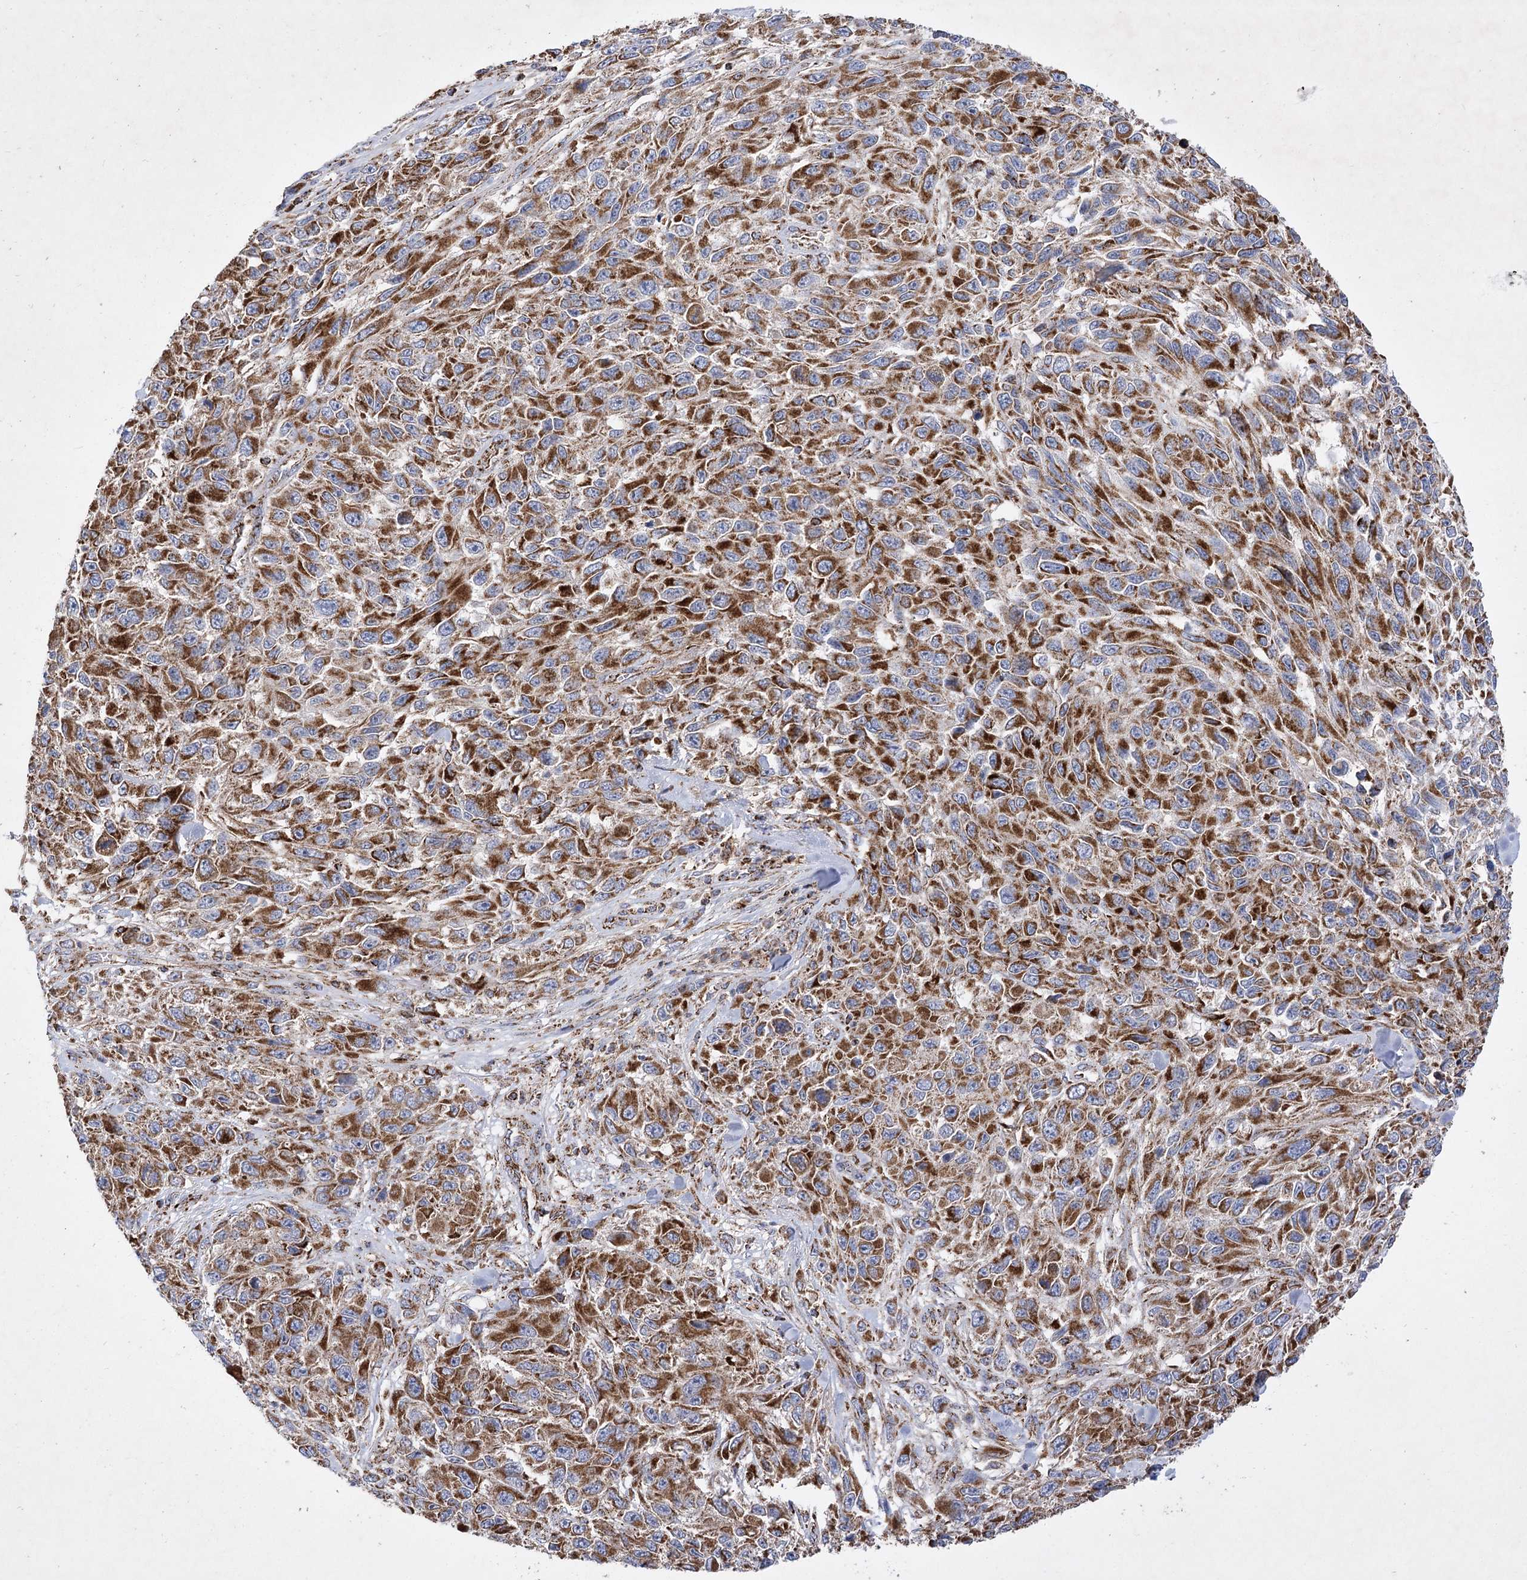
{"staining": {"intensity": "strong", "quantity": ">75%", "location": "cytoplasmic/membranous"}, "tissue": "melanoma", "cell_type": "Tumor cells", "image_type": "cancer", "snomed": [{"axis": "morphology", "description": "Malignant melanoma, NOS"}, {"axis": "topography", "description": "Skin"}], "caption": "Immunohistochemistry of human melanoma exhibits high levels of strong cytoplasmic/membranous expression in approximately >75% of tumor cells.", "gene": "ASNSD1", "patient": {"sex": "female", "age": 96}}